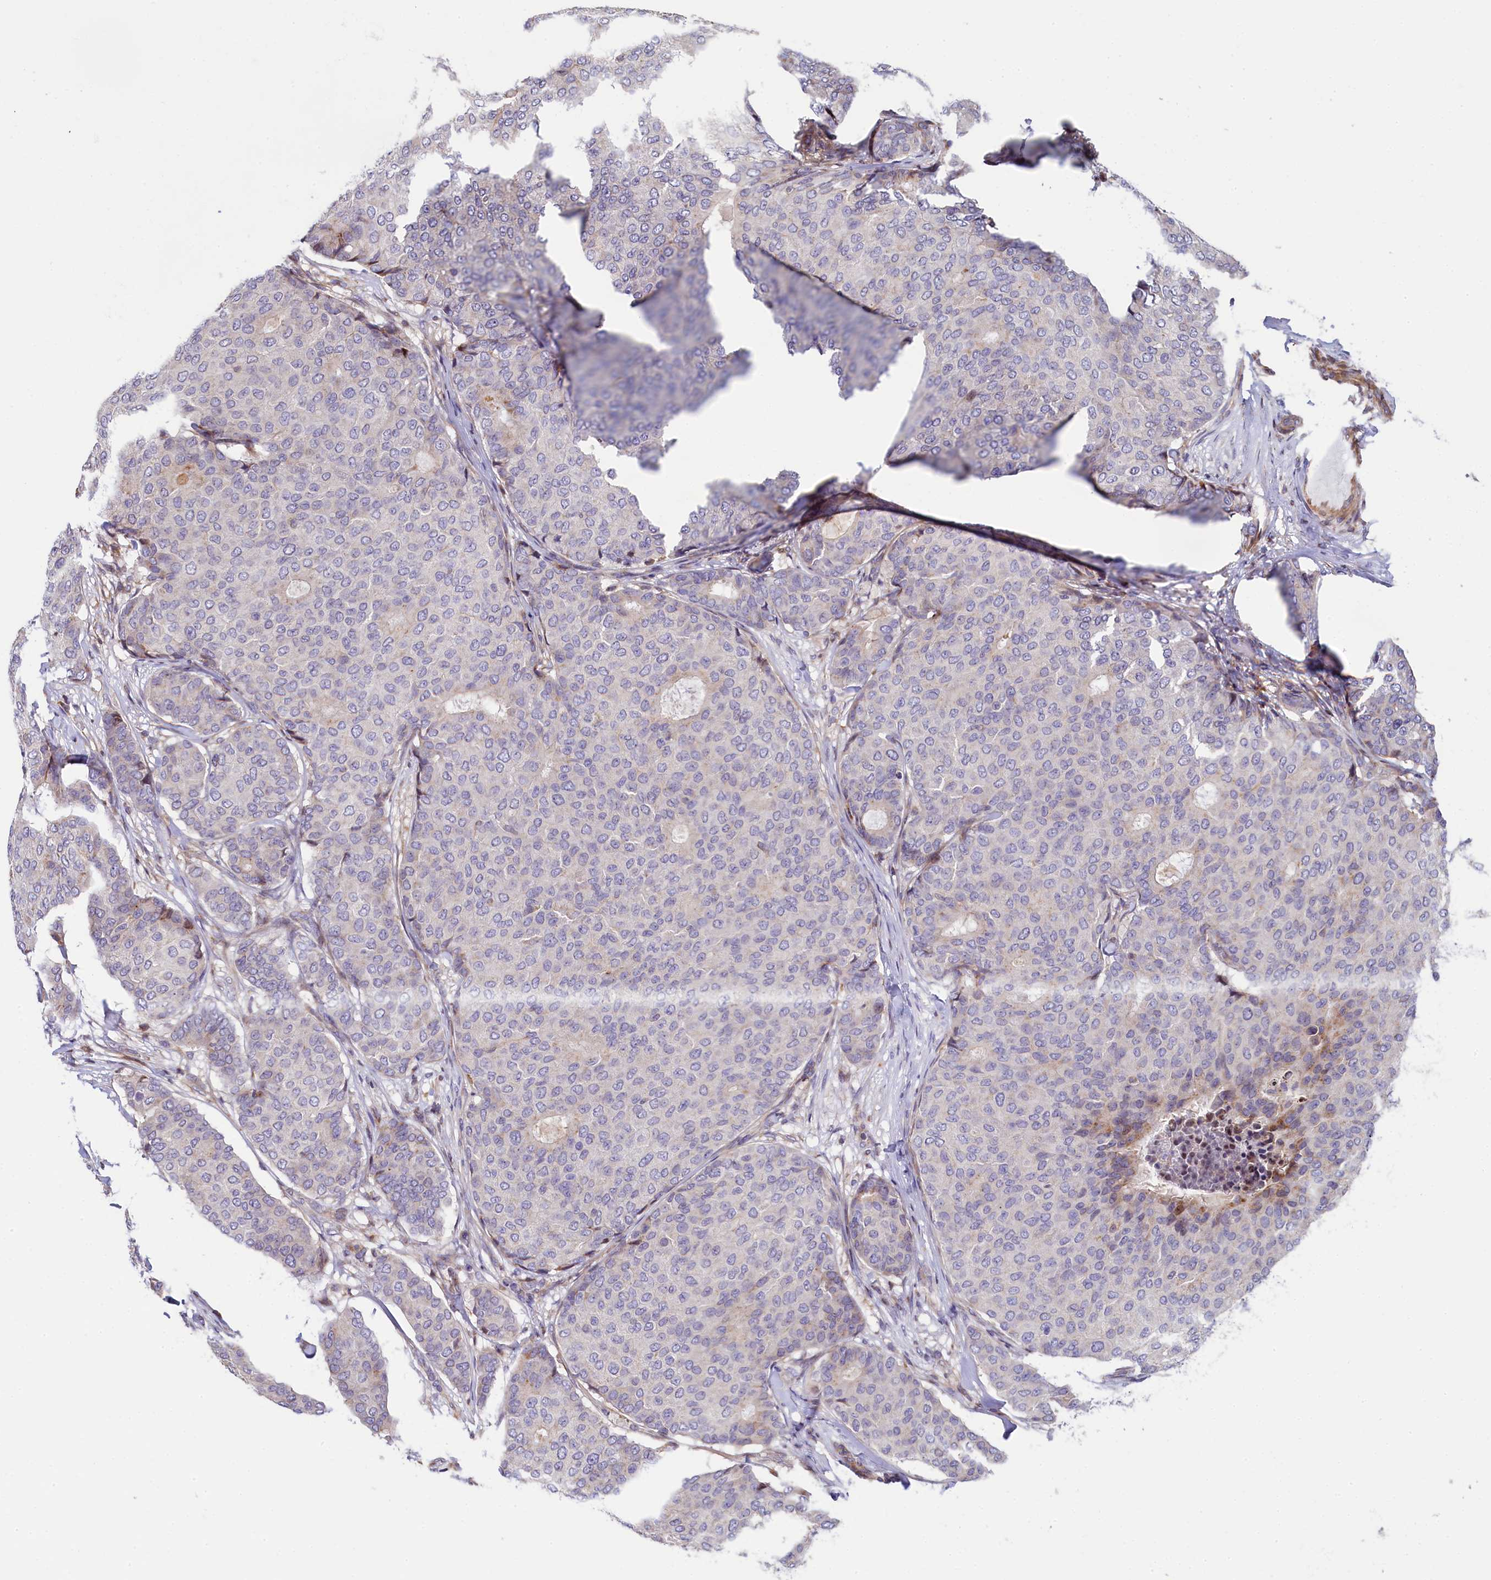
{"staining": {"intensity": "negative", "quantity": "none", "location": "none"}, "tissue": "breast cancer", "cell_type": "Tumor cells", "image_type": "cancer", "snomed": [{"axis": "morphology", "description": "Duct carcinoma"}, {"axis": "topography", "description": "Breast"}], "caption": "DAB immunohistochemical staining of human invasive ductal carcinoma (breast) displays no significant expression in tumor cells. (Stains: DAB (3,3'-diaminobenzidine) IHC with hematoxylin counter stain, Microscopy: brightfield microscopy at high magnification).", "gene": "TGDS", "patient": {"sex": "female", "age": 75}}